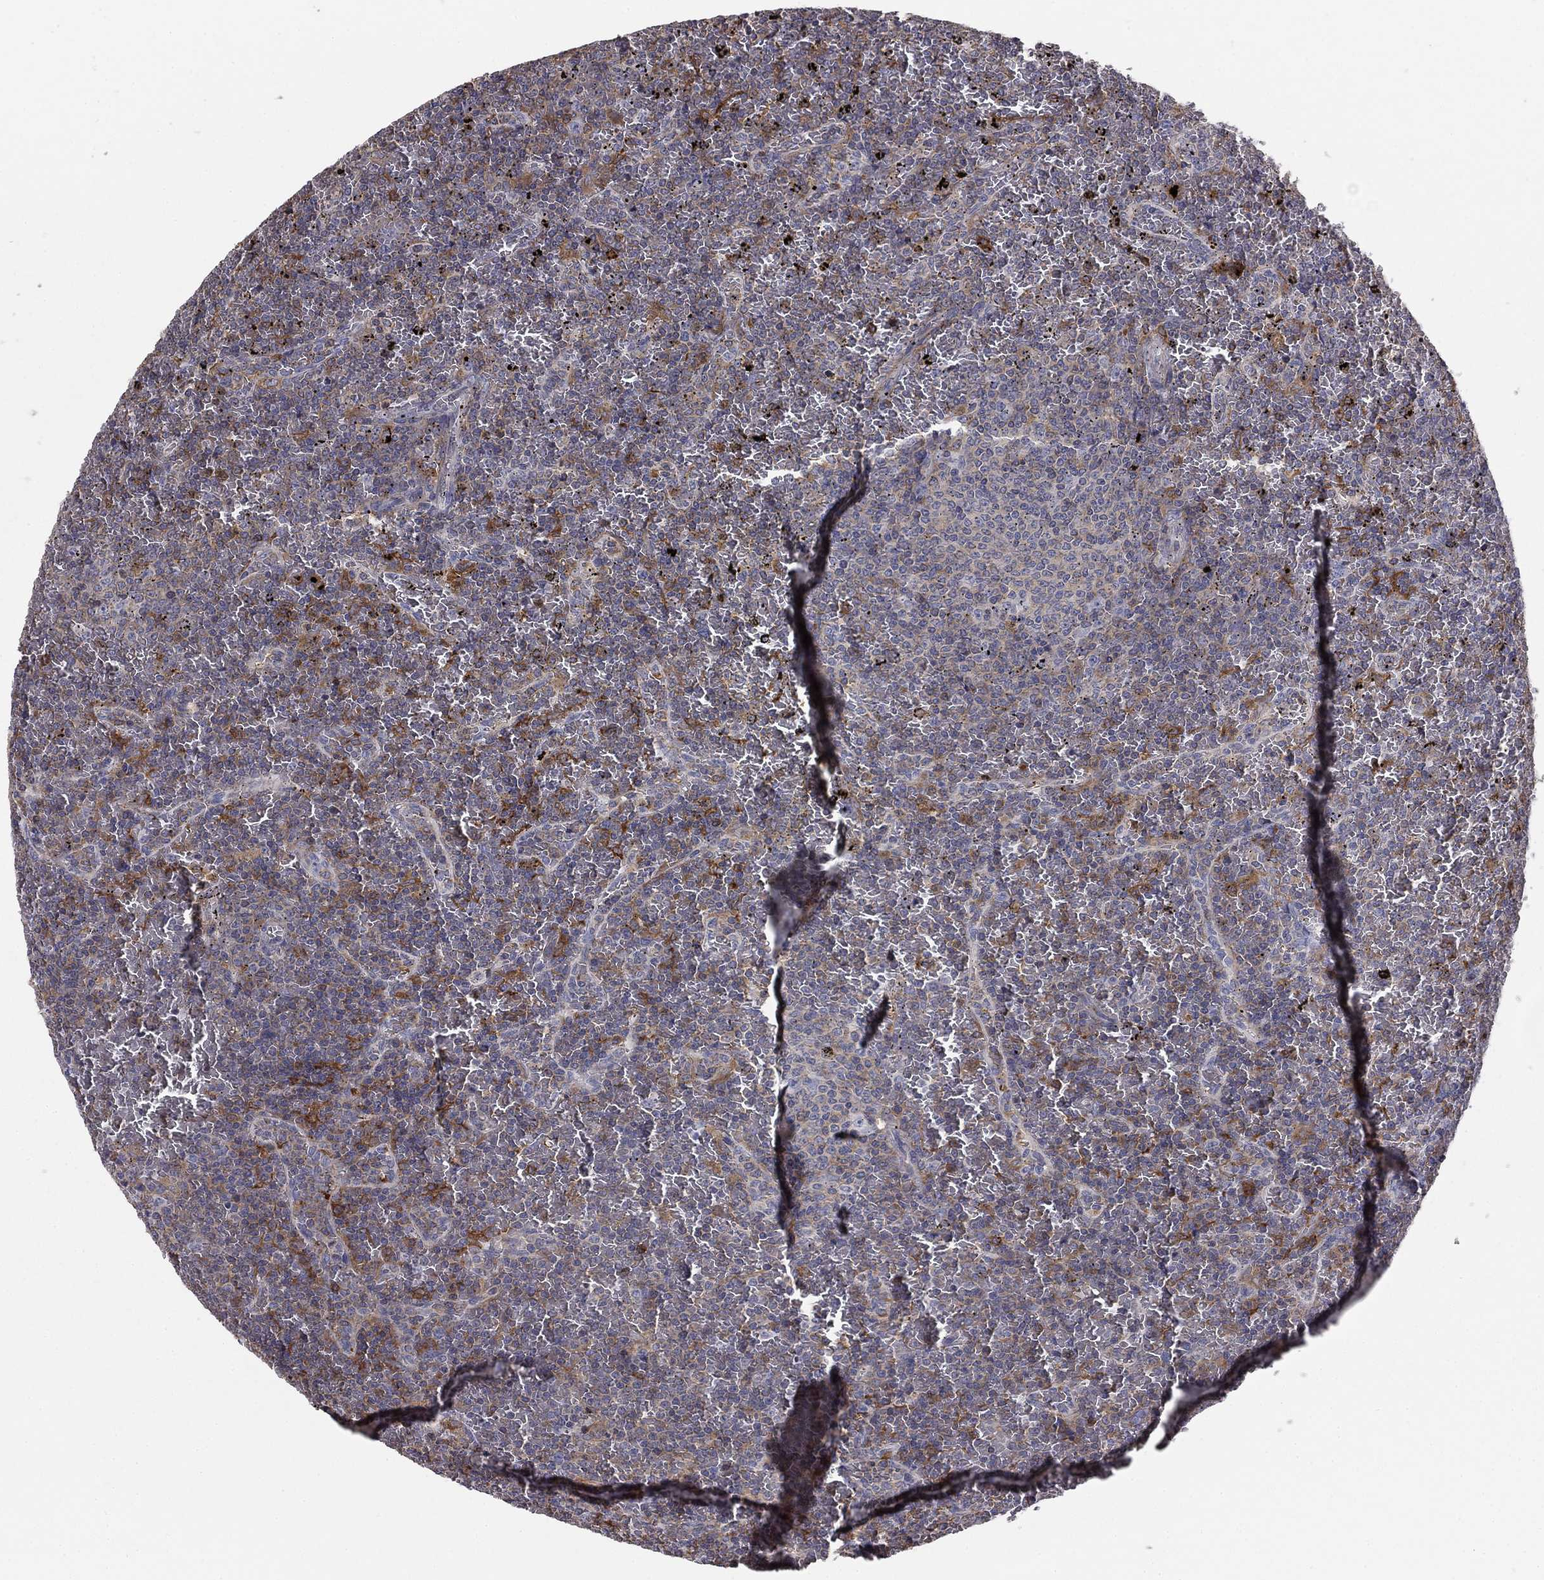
{"staining": {"intensity": "moderate", "quantity": "<25%", "location": "cytoplasmic/membranous"}, "tissue": "lymphoma", "cell_type": "Tumor cells", "image_type": "cancer", "snomed": [{"axis": "morphology", "description": "Malignant lymphoma, non-Hodgkin's type, Low grade"}, {"axis": "topography", "description": "Spleen"}], "caption": "Immunohistochemical staining of lymphoma reveals low levels of moderate cytoplasmic/membranous protein expression in about <25% of tumor cells. (Stains: DAB (3,3'-diaminobenzidine) in brown, nuclei in blue, Microscopy: brightfield microscopy at high magnification).", "gene": "PLCB2", "patient": {"sex": "female", "age": 77}}